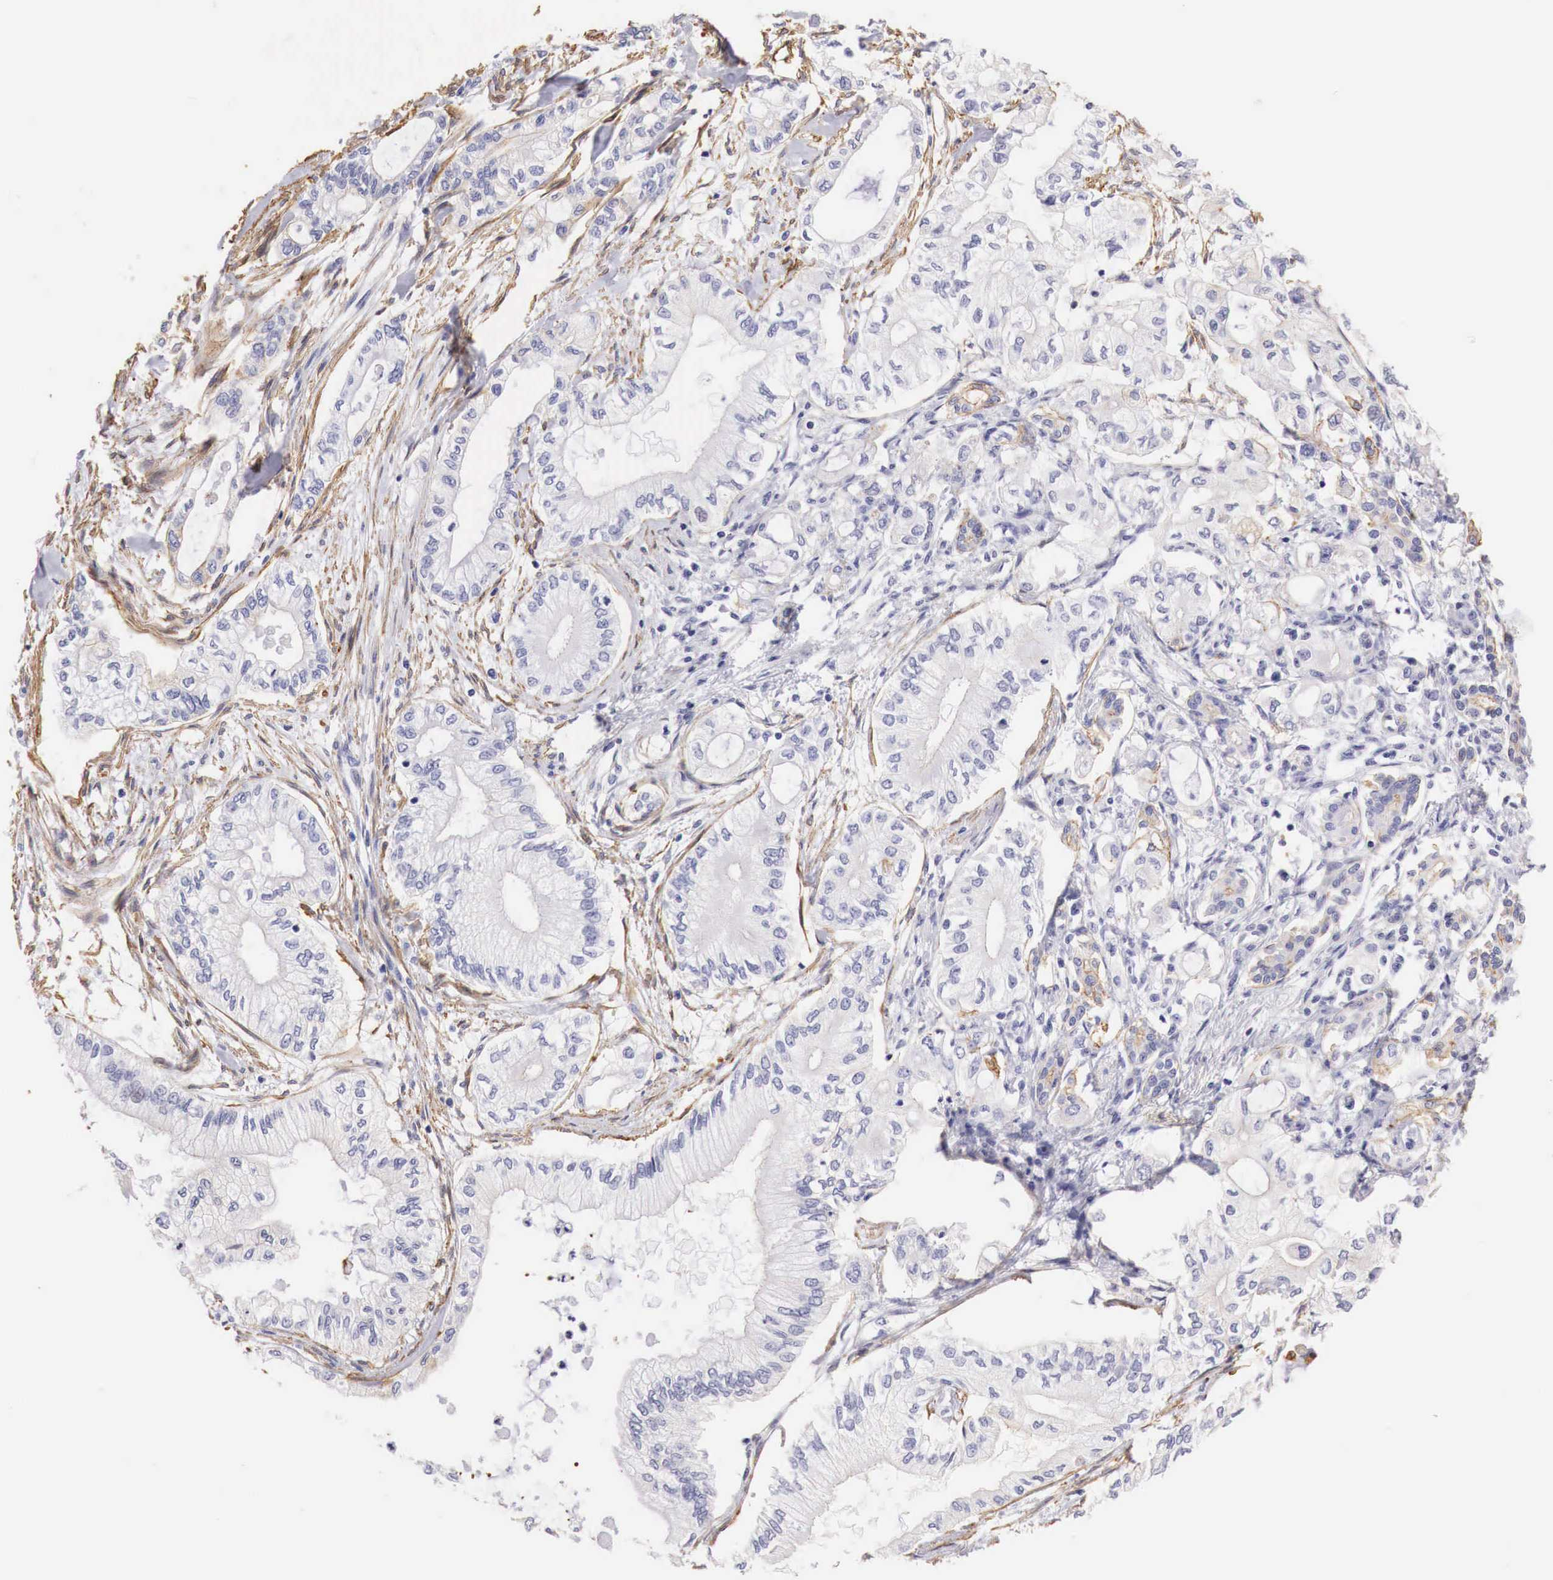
{"staining": {"intensity": "negative", "quantity": "none", "location": "none"}, "tissue": "pancreatic cancer", "cell_type": "Tumor cells", "image_type": "cancer", "snomed": [{"axis": "morphology", "description": "Adenocarcinoma, NOS"}, {"axis": "topography", "description": "Pancreas"}], "caption": "Immunohistochemistry histopathology image of neoplastic tissue: human adenocarcinoma (pancreatic) stained with DAB (3,3'-diaminobenzidine) displays no significant protein staining in tumor cells.", "gene": "TPM1", "patient": {"sex": "male", "age": 79}}